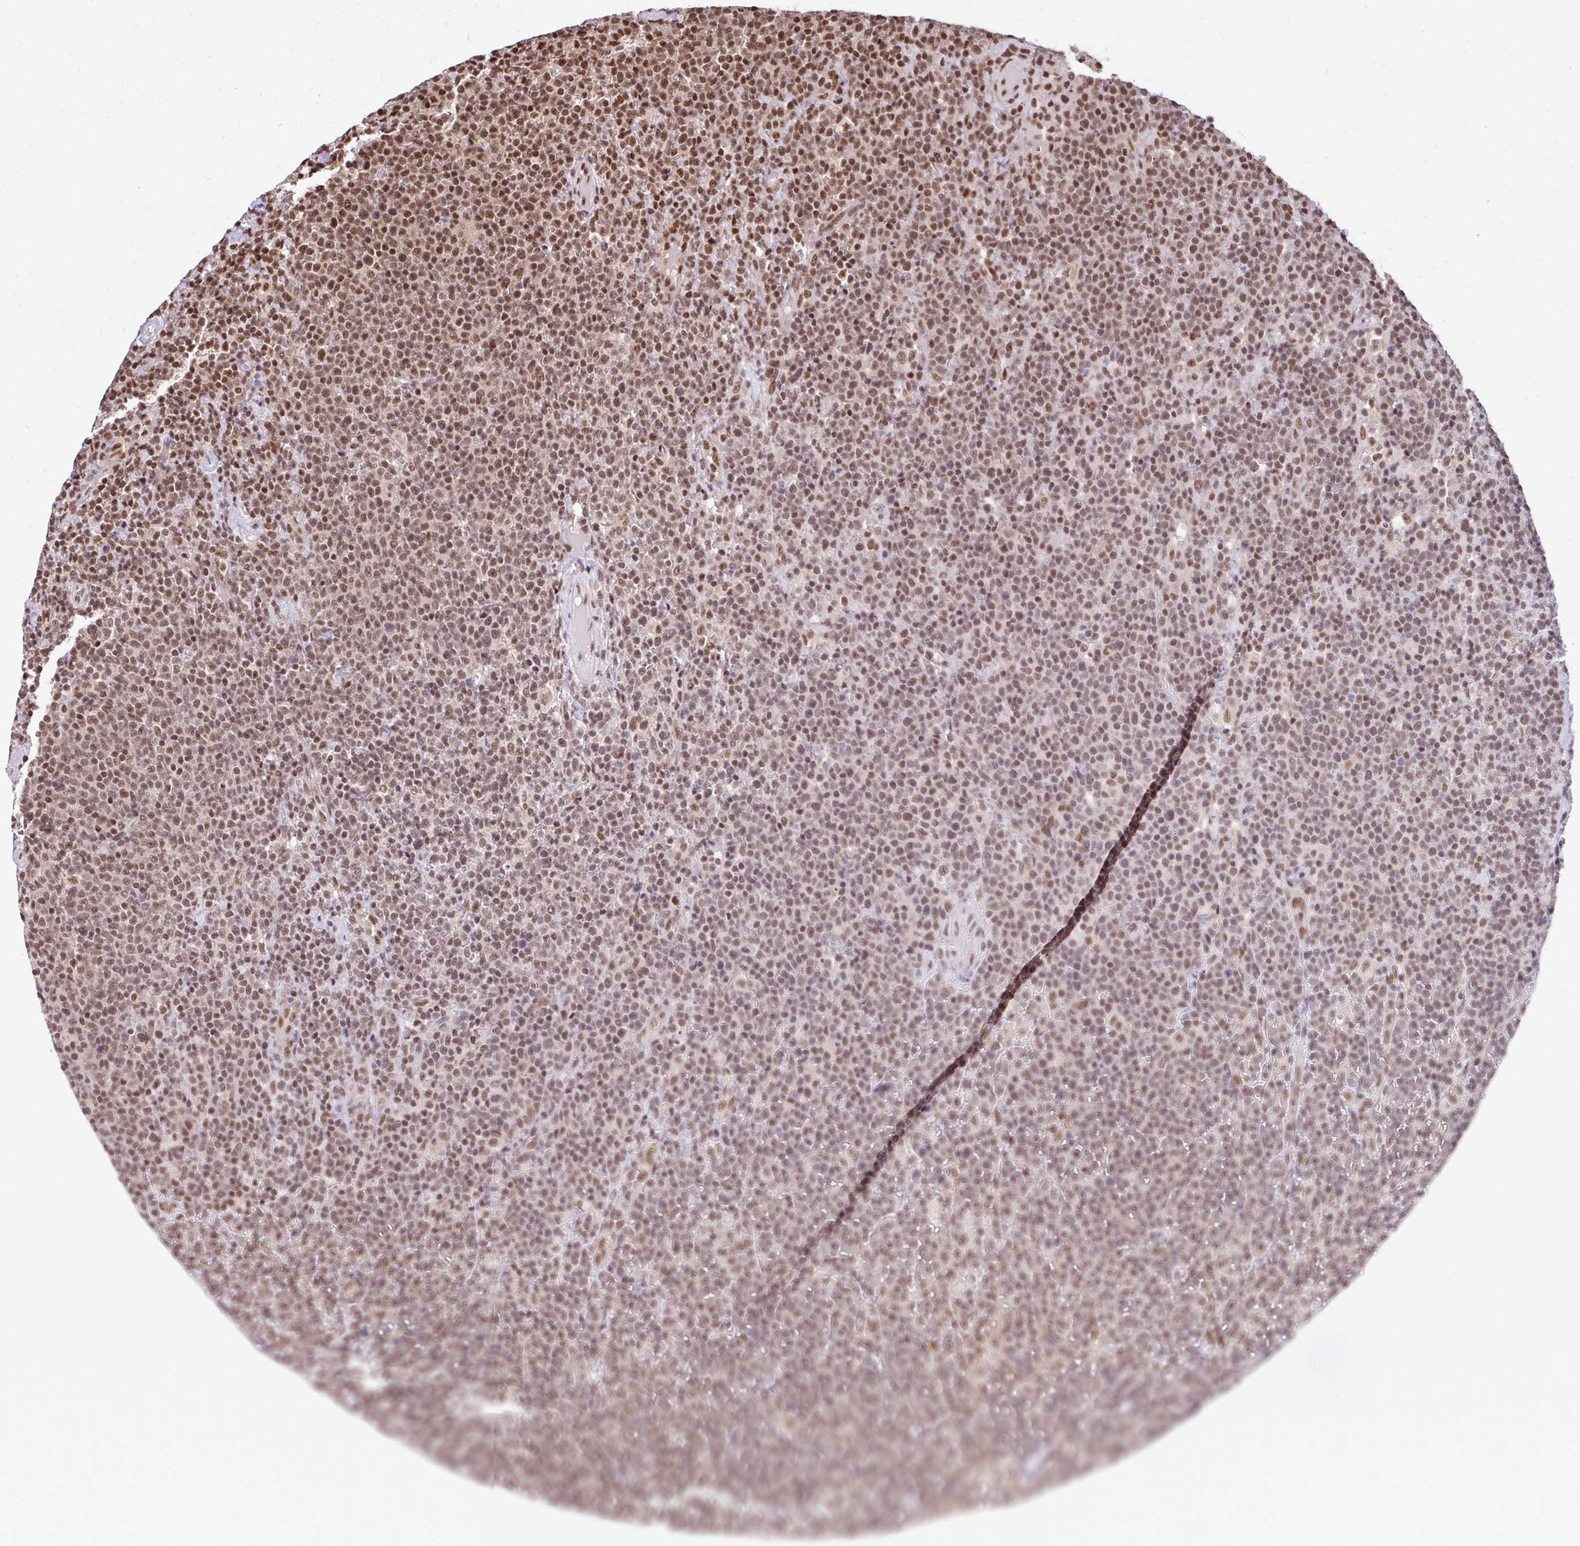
{"staining": {"intensity": "moderate", "quantity": ">75%", "location": "nuclear"}, "tissue": "lymphoma", "cell_type": "Tumor cells", "image_type": "cancer", "snomed": [{"axis": "morphology", "description": "Malignant lymphoma, non-Hodgkin's type, High grade"}, {"axis": "topography", "description": "Lymph node"}], "caption": "An IHC micrograph of tumor tissue is shown. Protein staining in brown shows moderate nuclear positivity in lymphoma within tumor cells.", "gene": "ABCA9", "patient": {"sex": "male", "age": 61}}